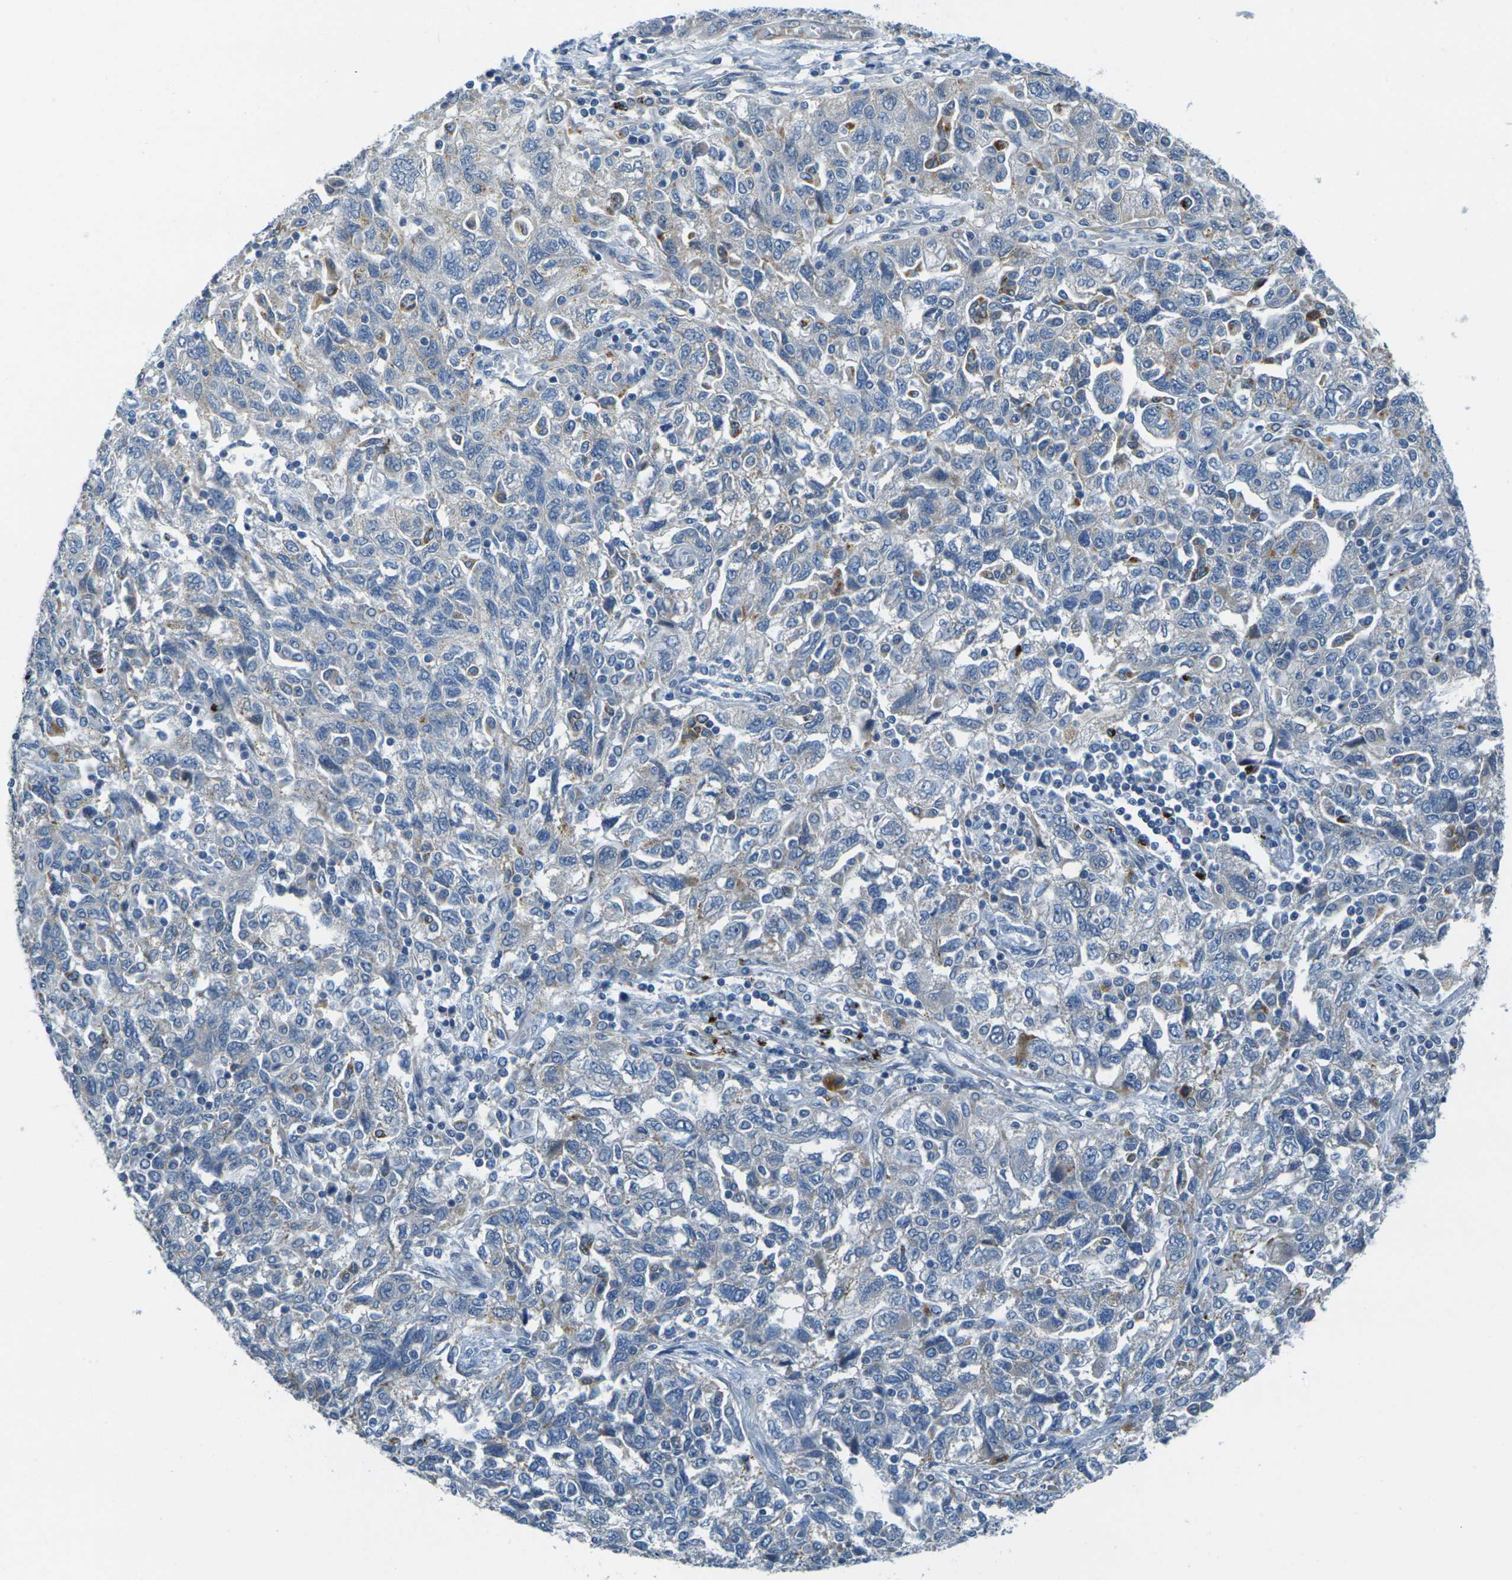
{"staining": {"intensity": "negative", "quantity": "none", "location": "none"}, "tissue": "ovarian cancer", "cell_type": "Tumor cells", "image_type": "cancer", "snomed": [{"axis": "morphology", "description": "Carcinoma, NOS"}, {"axis": "morphology", "description": "Cystadenocarcinoma, serous, NOS"}, {"axis": "topography", "description": "Ovary"}], "caption": "IHC photomicrograph of neoplastic tissue: ovarian cancer stained with DAB exhibits no significant protein expression in tumor cells.", "gene": "CYP2C8", "patient": {"sex": "female", "age": 69}}